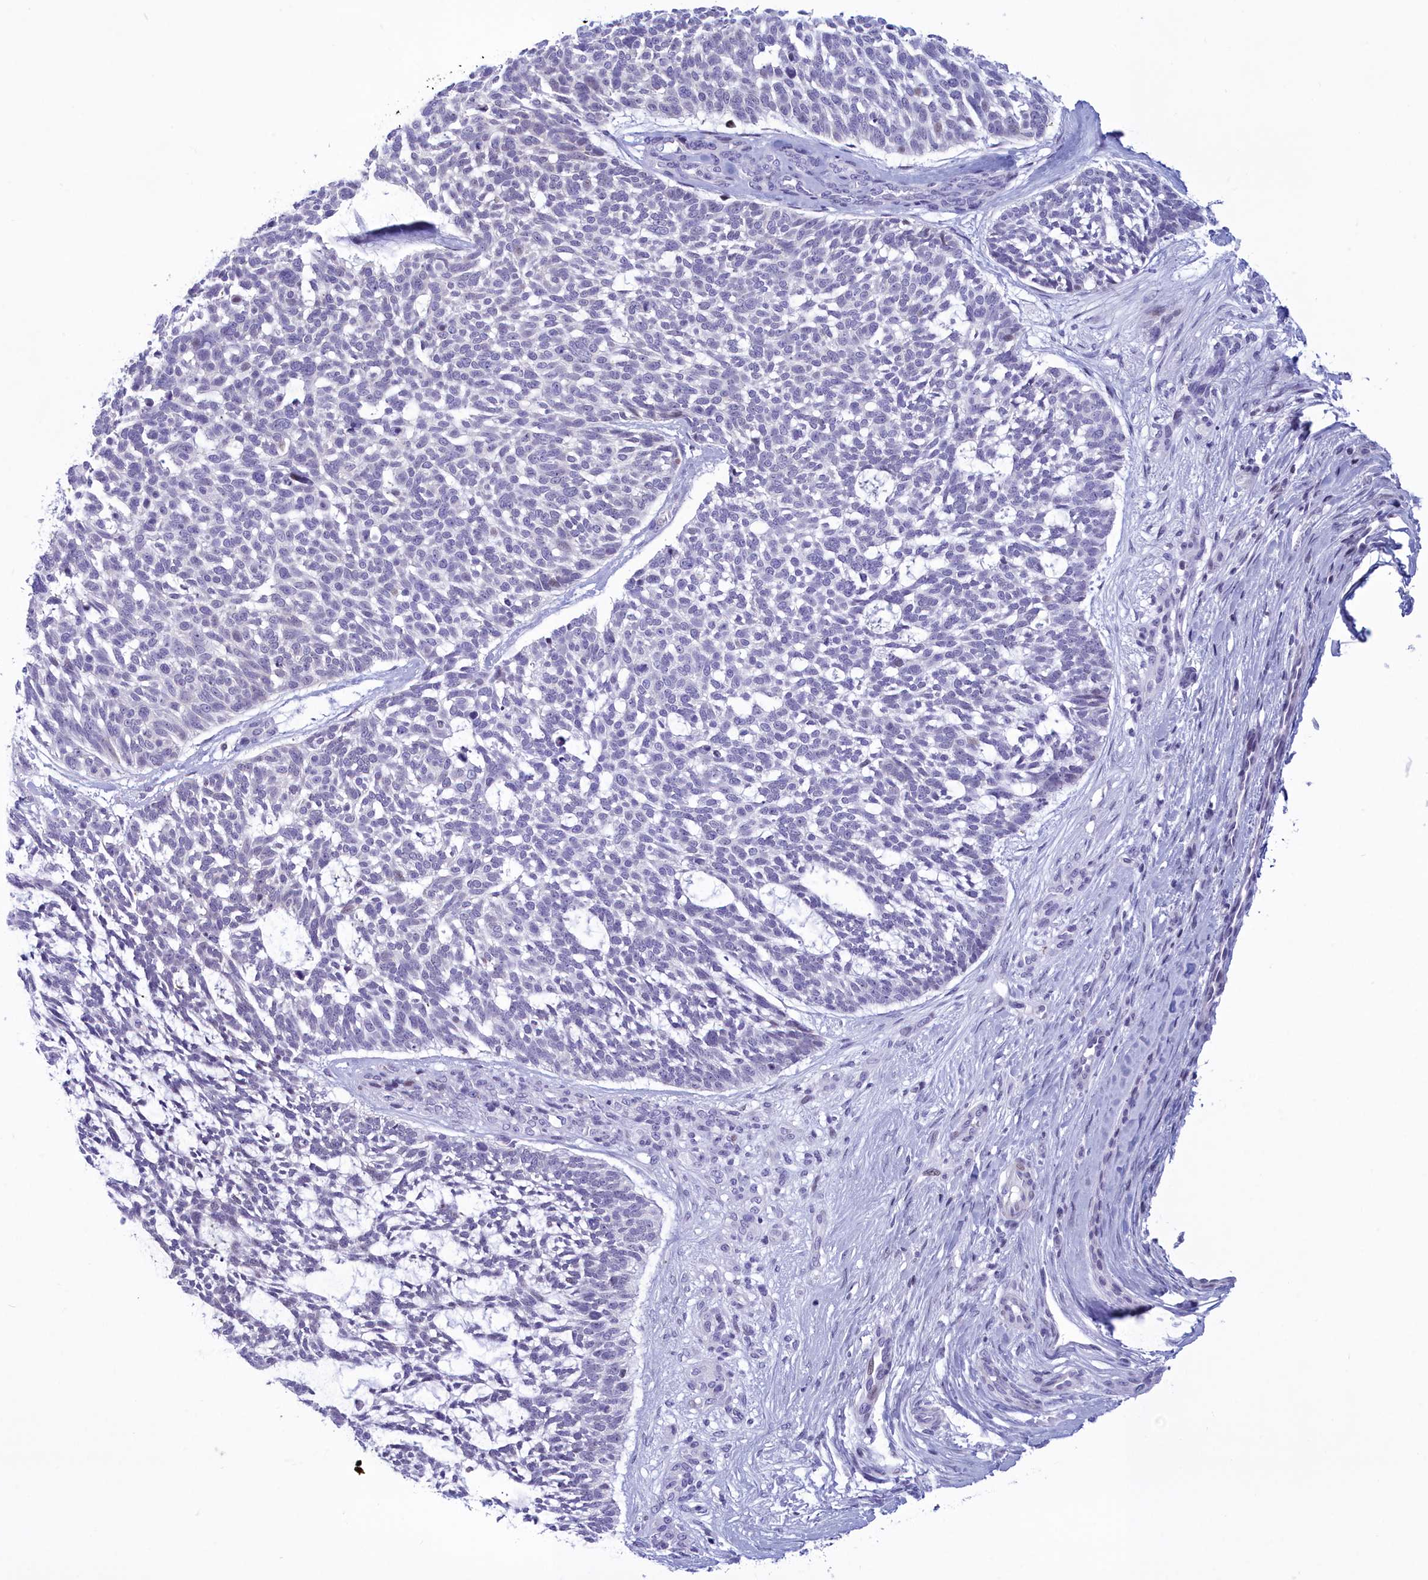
{"staining": {"intensity": "negative", "quantity": "none", "location": "none"}, "tissue": "skin cancer", "cell_type": "Tumor cells", "image_type": "cancer", "snomed": [{"axis": "morphology", "description": "Basal cell carcinoma"}, {"axis": "topography", "description": "Skin"}], "caption": "Immunohistochemical staining of basal cell carcinoma (skin) displays no significant expression in tumor cells.", "gene": "SNX20", "patient": {"sex": "male", "age": 88}}